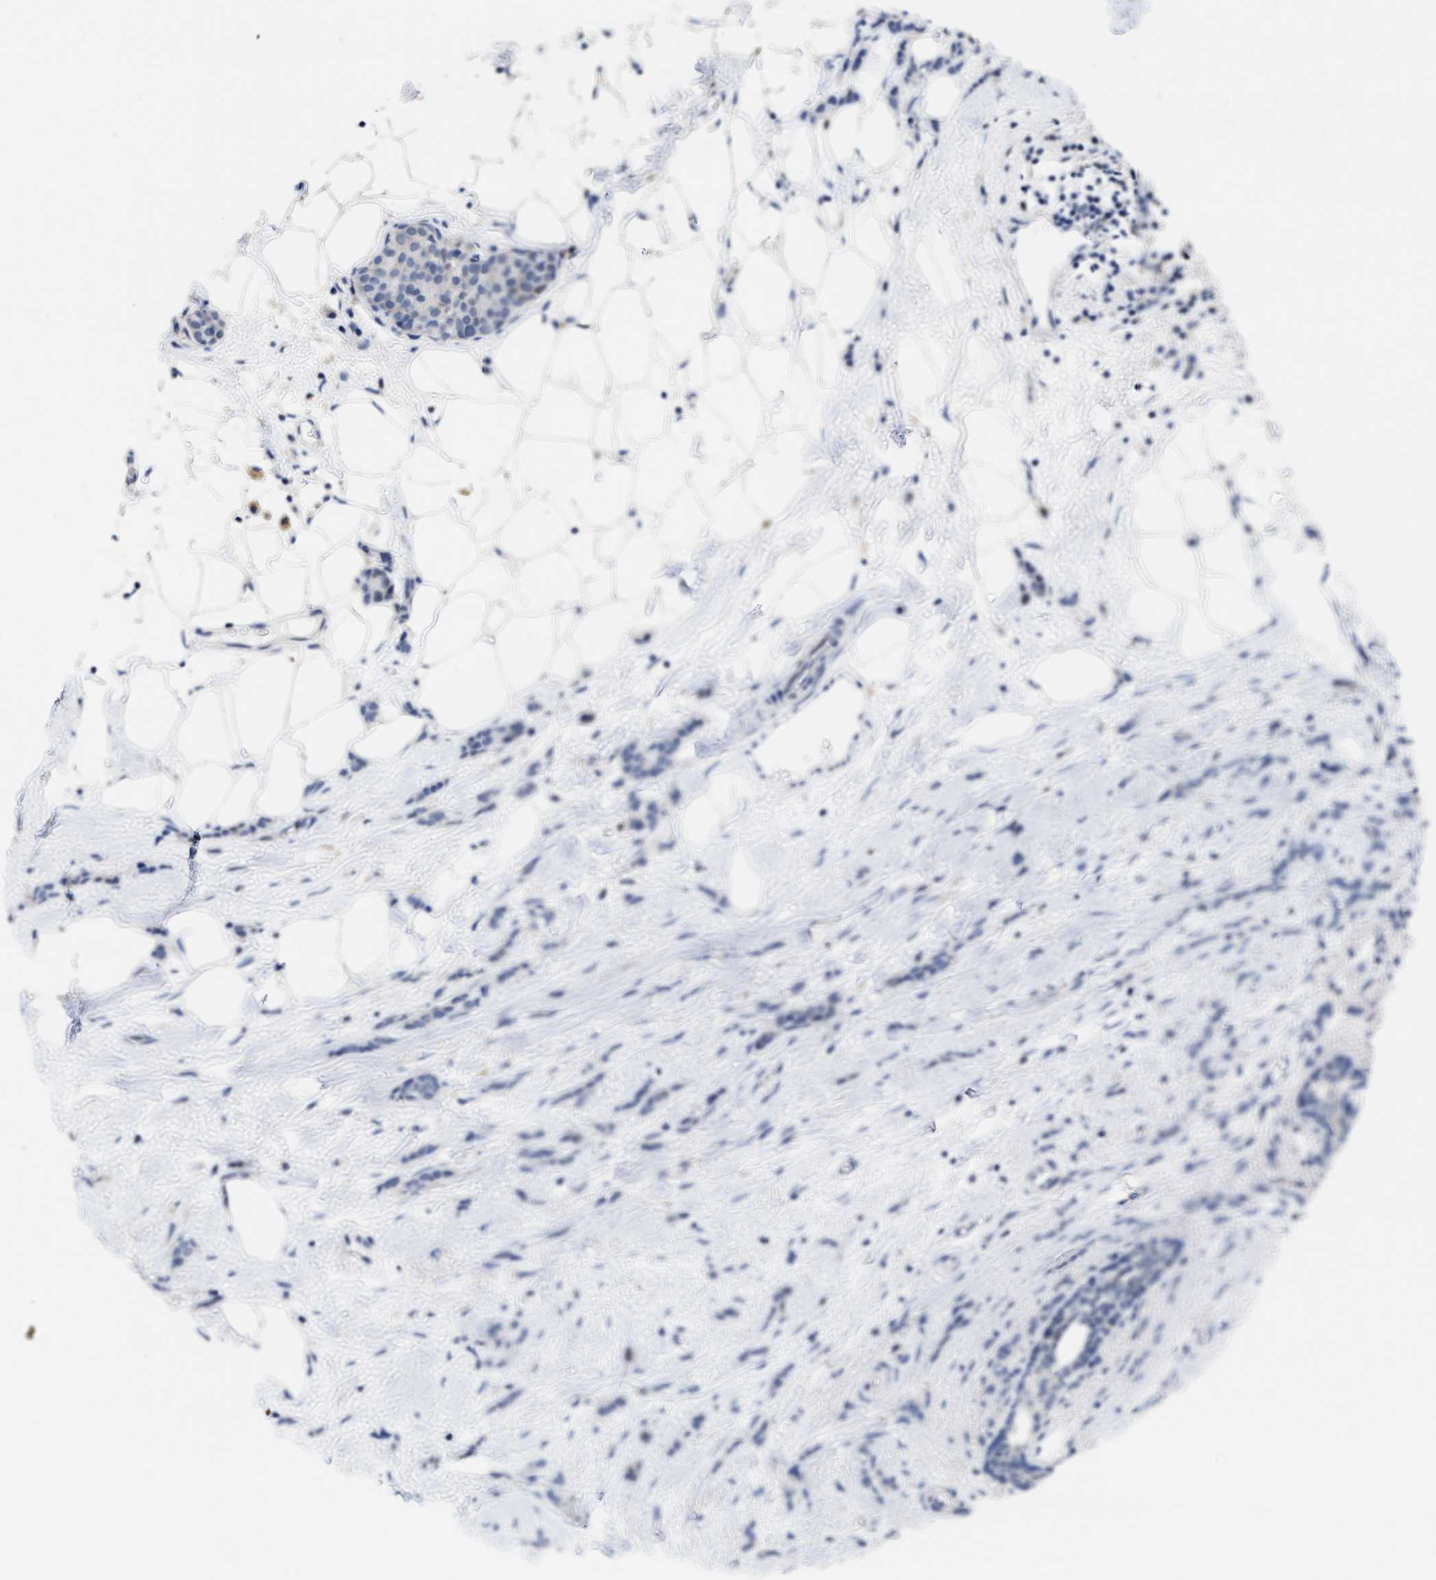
{"staining": {"intensity": "negative", "quantity": "none", "location": "none"}, "tissue": "breast cancer", "cell_type": "Tumor cells", "image_type": "cancer", "snomed": [{"axis": "morphology", "description": "Lobular carcinoma, in situ"}, {"axis": "morphology", "description": "Lobular carcinoma"}, {"axis": "topography", "description": "Breast"}], "caption": "Image shows no protein expression in tumor cells of breast cancer (lobular carcinoma in situ) tissue. Nuclei are stained in blue.", "gene": "ZFAT", "patient": {"sex": "female", "age": 41}}